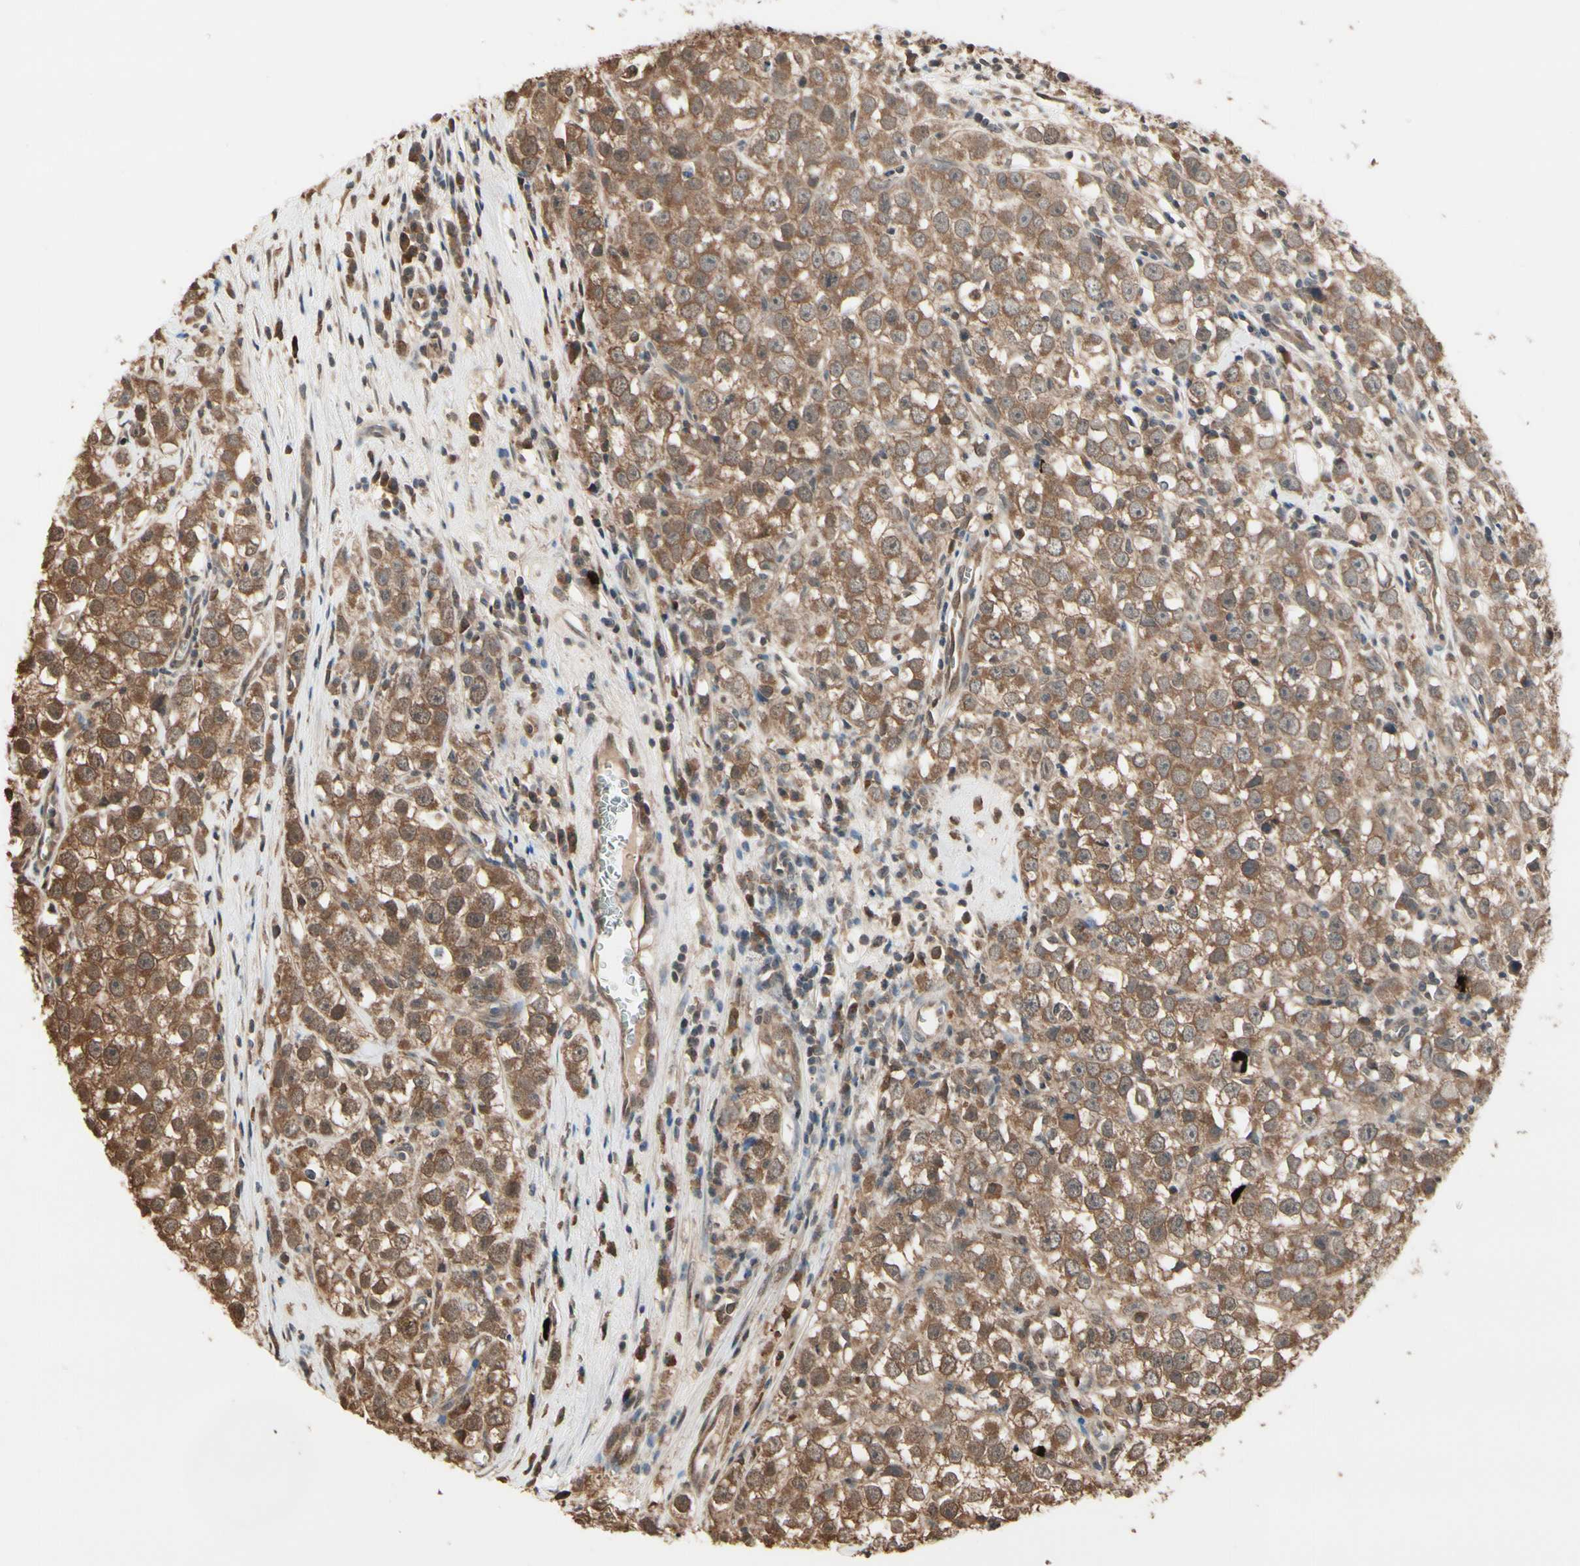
{"staining": {"intensity": "moderate", "quantity": ">75%", "location": "cytoplasmic/membranous"}, "tissue": "testis cancer", "cell_type": "Tumor cells", "image_type": "cancer", "snomed": [{"axis": "morphology", "description": "Seminoma, NOS"}, {"axis": "morphology", "description": "Carcinoma, Embryonal, NOS"}, {"axis": "topography", "description": "Testis"}], "caption": "Testis embryonal carcinoma stained for a protein (brown) shows moderate cytoplasmic/membranous positive positivity in approximately >75% of tumor cells.", "gene": "PNPLA7", "patient": {"sex": "male", "age": 52}}